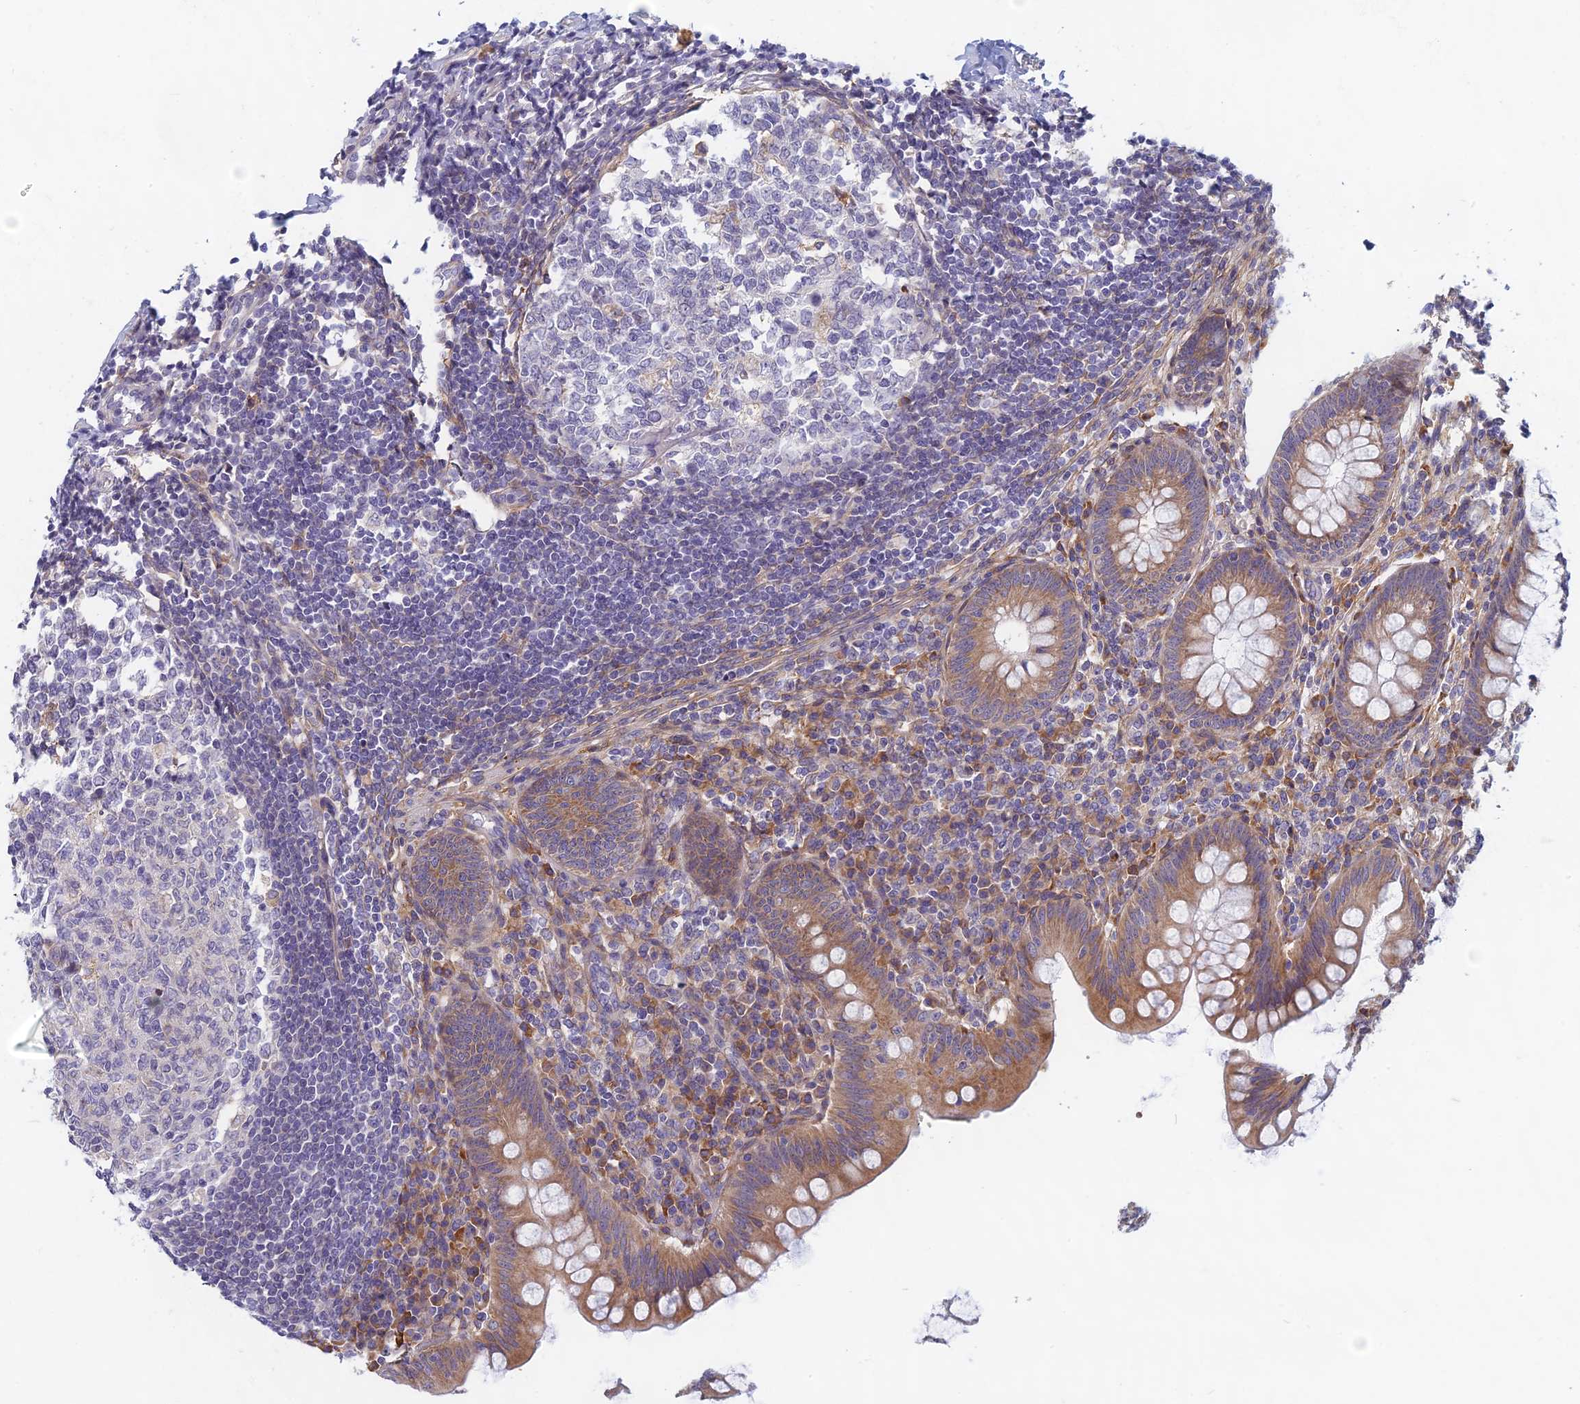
{"staining": {"intensity": "moderate", "quantity": "25%-75%", "location": "cytoplasmic/membranous"}, "tissue": "appendix", "cell_type": "Glandular cells", "image_type": "normal", "snomed": [{"axis": "morphology", "description": "Normal tissue, NOS"}, {"axis": "topography", "description": "Appendix"}], "caption": "Protein staining of benign appendix displays moderate cytoplasmic/membranous expression in approximately 25%-75% of glandular cells.", "gene": "DDX51", "patient": {"sex": "female", "age": 33}}